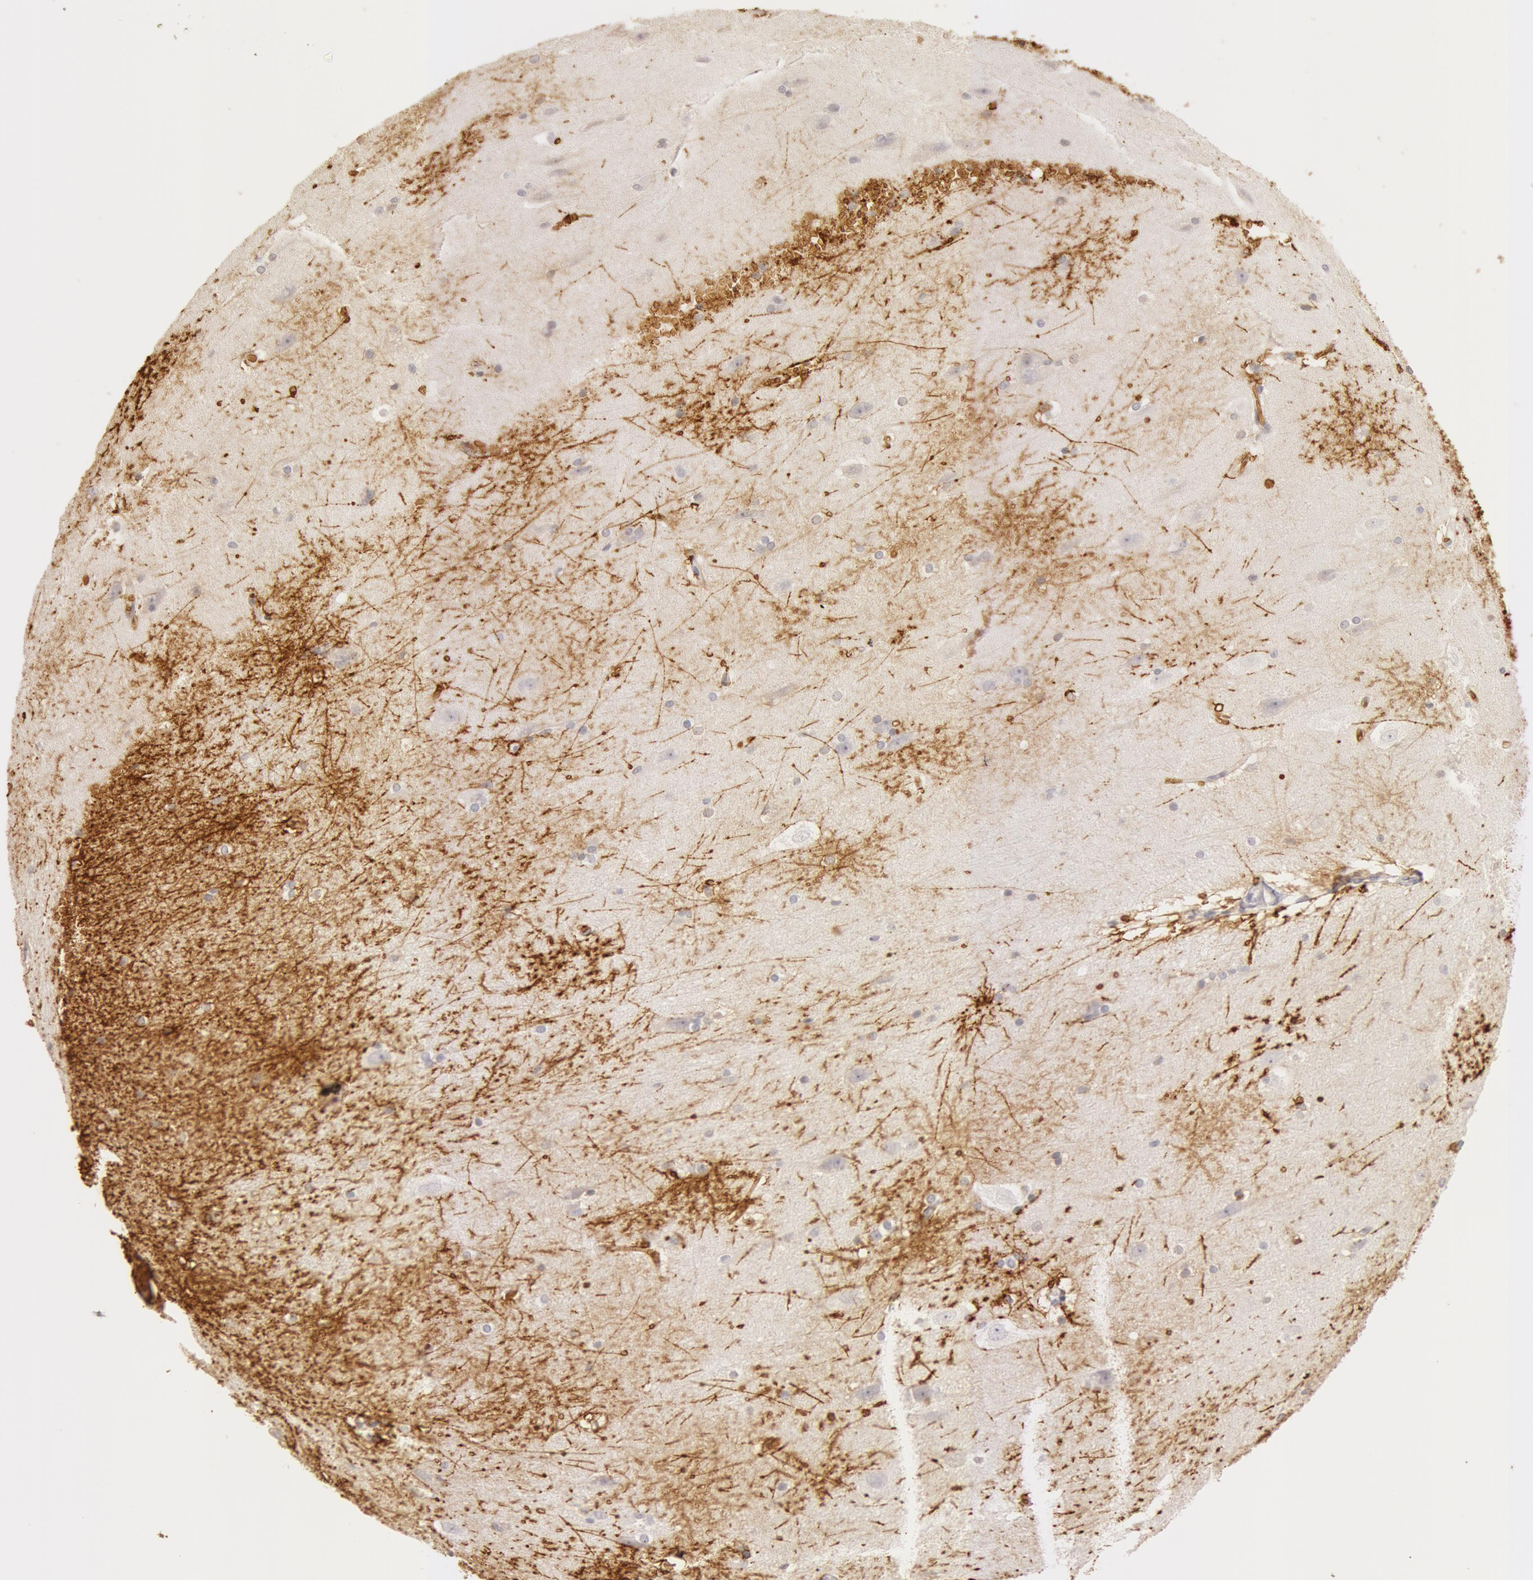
{"staining": {"intensity": "moderate", "quantity": "25%-75%", "location": "cytoplasmic/membranous"}, "tissue": "cerebral cortex", "cell_type": "Endothelial cells", "image_type": "normal", "snomed": [{"axis": "morphology", "description": "Normal tissue, NOS"}, {"axis": "topography", "description": "Cerebral cortex"}, {"axis": "topography", "description": "Hippocampus"}], "caption": "DAB (3,3'-diaminobenzidine) immunohistochemical staining of benign human cerebral cortex displays moderate cytoplasmic/membranous protein positivity in approximately 25%-75% of endothelial cells. The protein is shown in brown color, while the nuclei are stained blue.", "gene": "AQP1", "patient": {"sex": "female", "age": 19}}